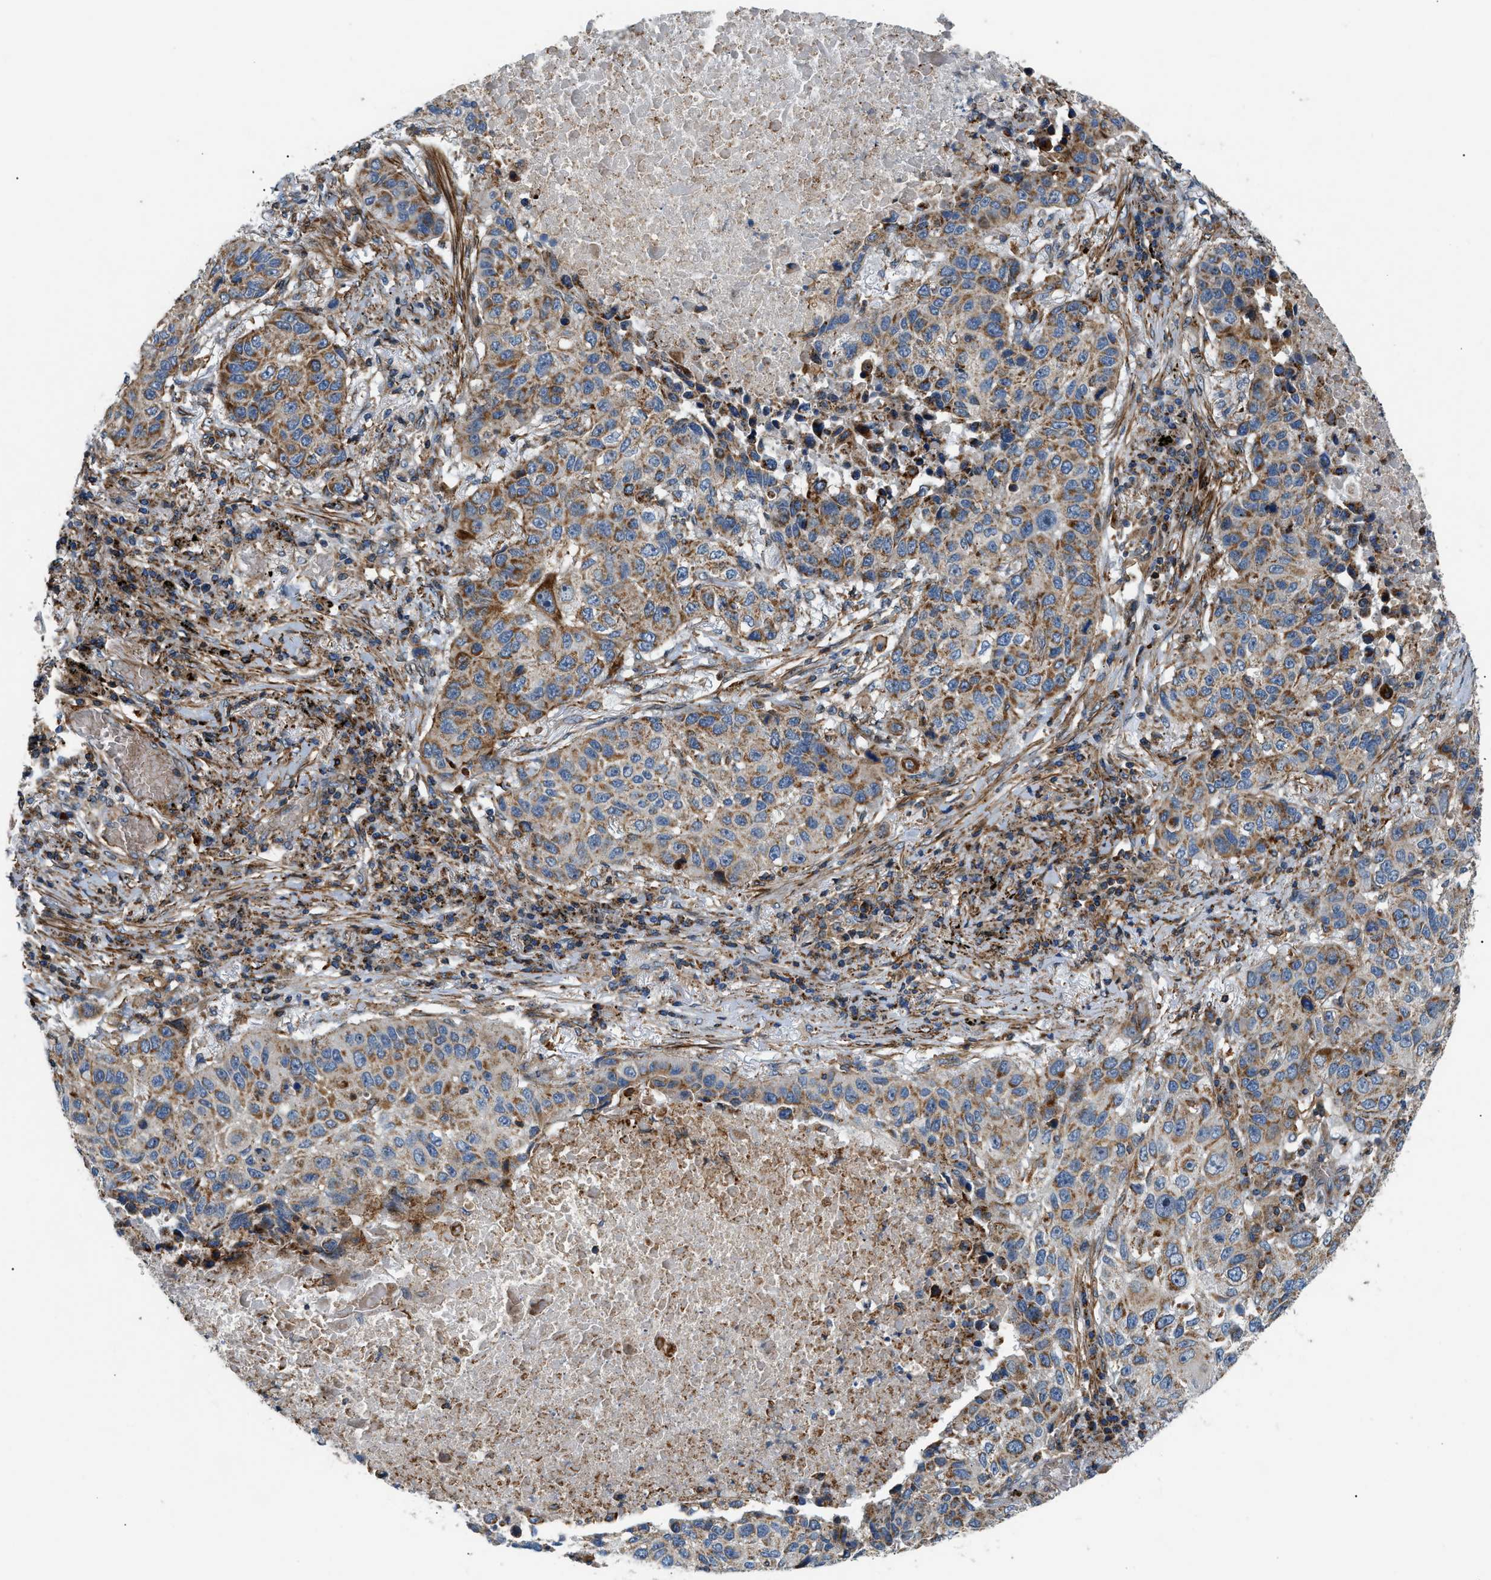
{"staining": {"intensity": "moderate", "quantity": ">75%", "location": "cytoplasmic/membranous"}, "tissue": "lung cancer", "cell_type": "Tumor cells", "image_type": "cancer", "snomed": [{"axis": "morphology", "description": "Squamous cell carcinoma, NOS"}, {"axis": "topography", "description": "Lung"}], "caption": "This micrograph demonstrates immunohistochemistry staining of human lung squamous cell carcinoma, with medium moderate cytoplasmic/membranous expression in approximately >75% of tumor cells.", "gene": "DHODH", "patient": {"sex": "male", "age": 57}}